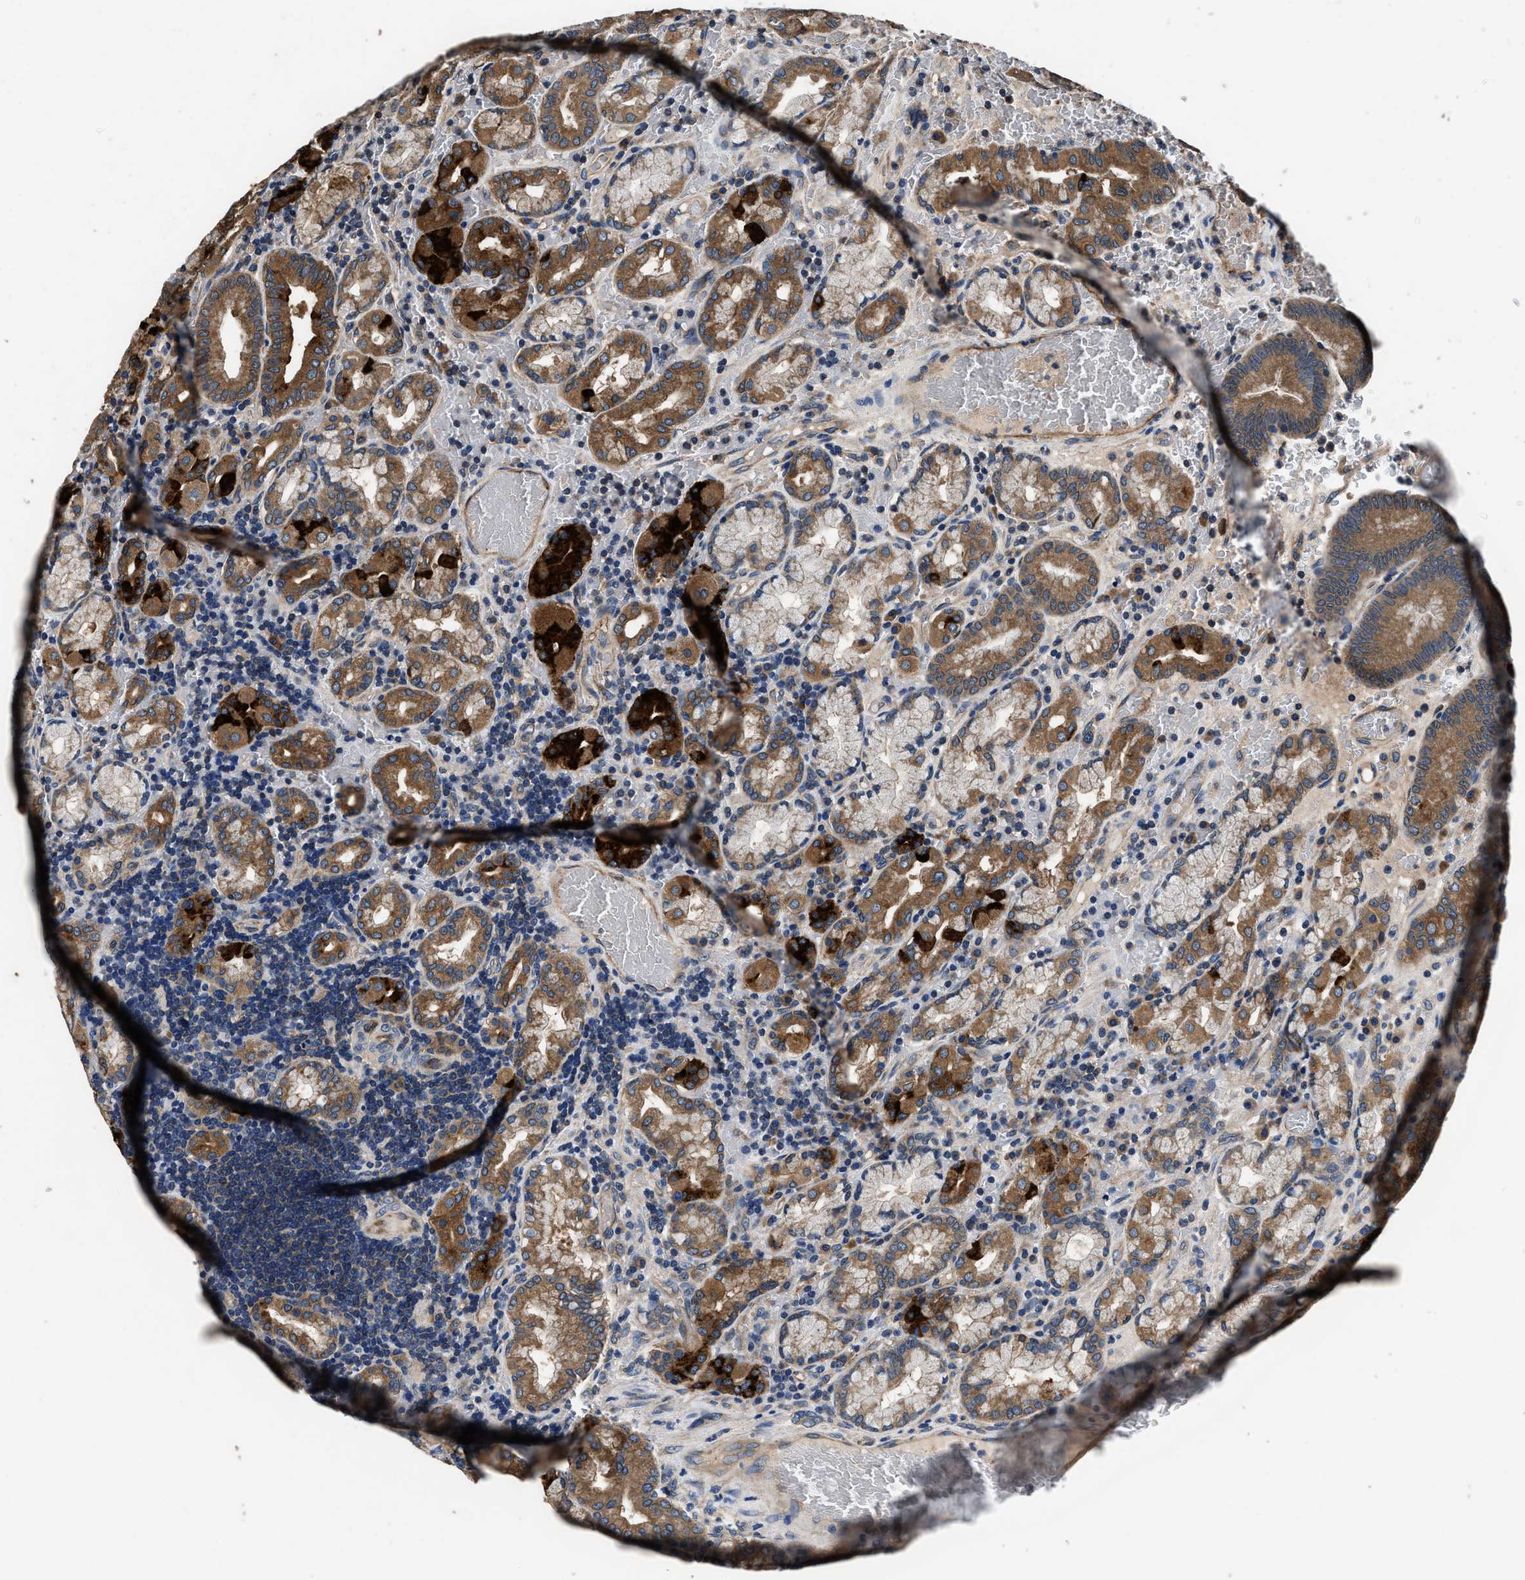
{"staining": {"intensity": "strong", "quantity": ">75%", "location": "cytoplasmic/membranous"}, "tissue": "stomach", "cell_type": "Glandular cells", "image_type": "normal", "snomed": [{"axis": "morphology", "description": "Normal tissue, NOS"}, {"axis": "morphology", "description": "Carcinoid, malignant, NOS"}, {"axis": "topography", "description": "Stomach, upper"}], "caption": "The image displays staining of normal stomach, revealing strong cytoplasmic/membranous protein expression (brown color) within glandular cells.", "gene": "DHRS7B", "patient": {"sex": "male", "age": 39}}